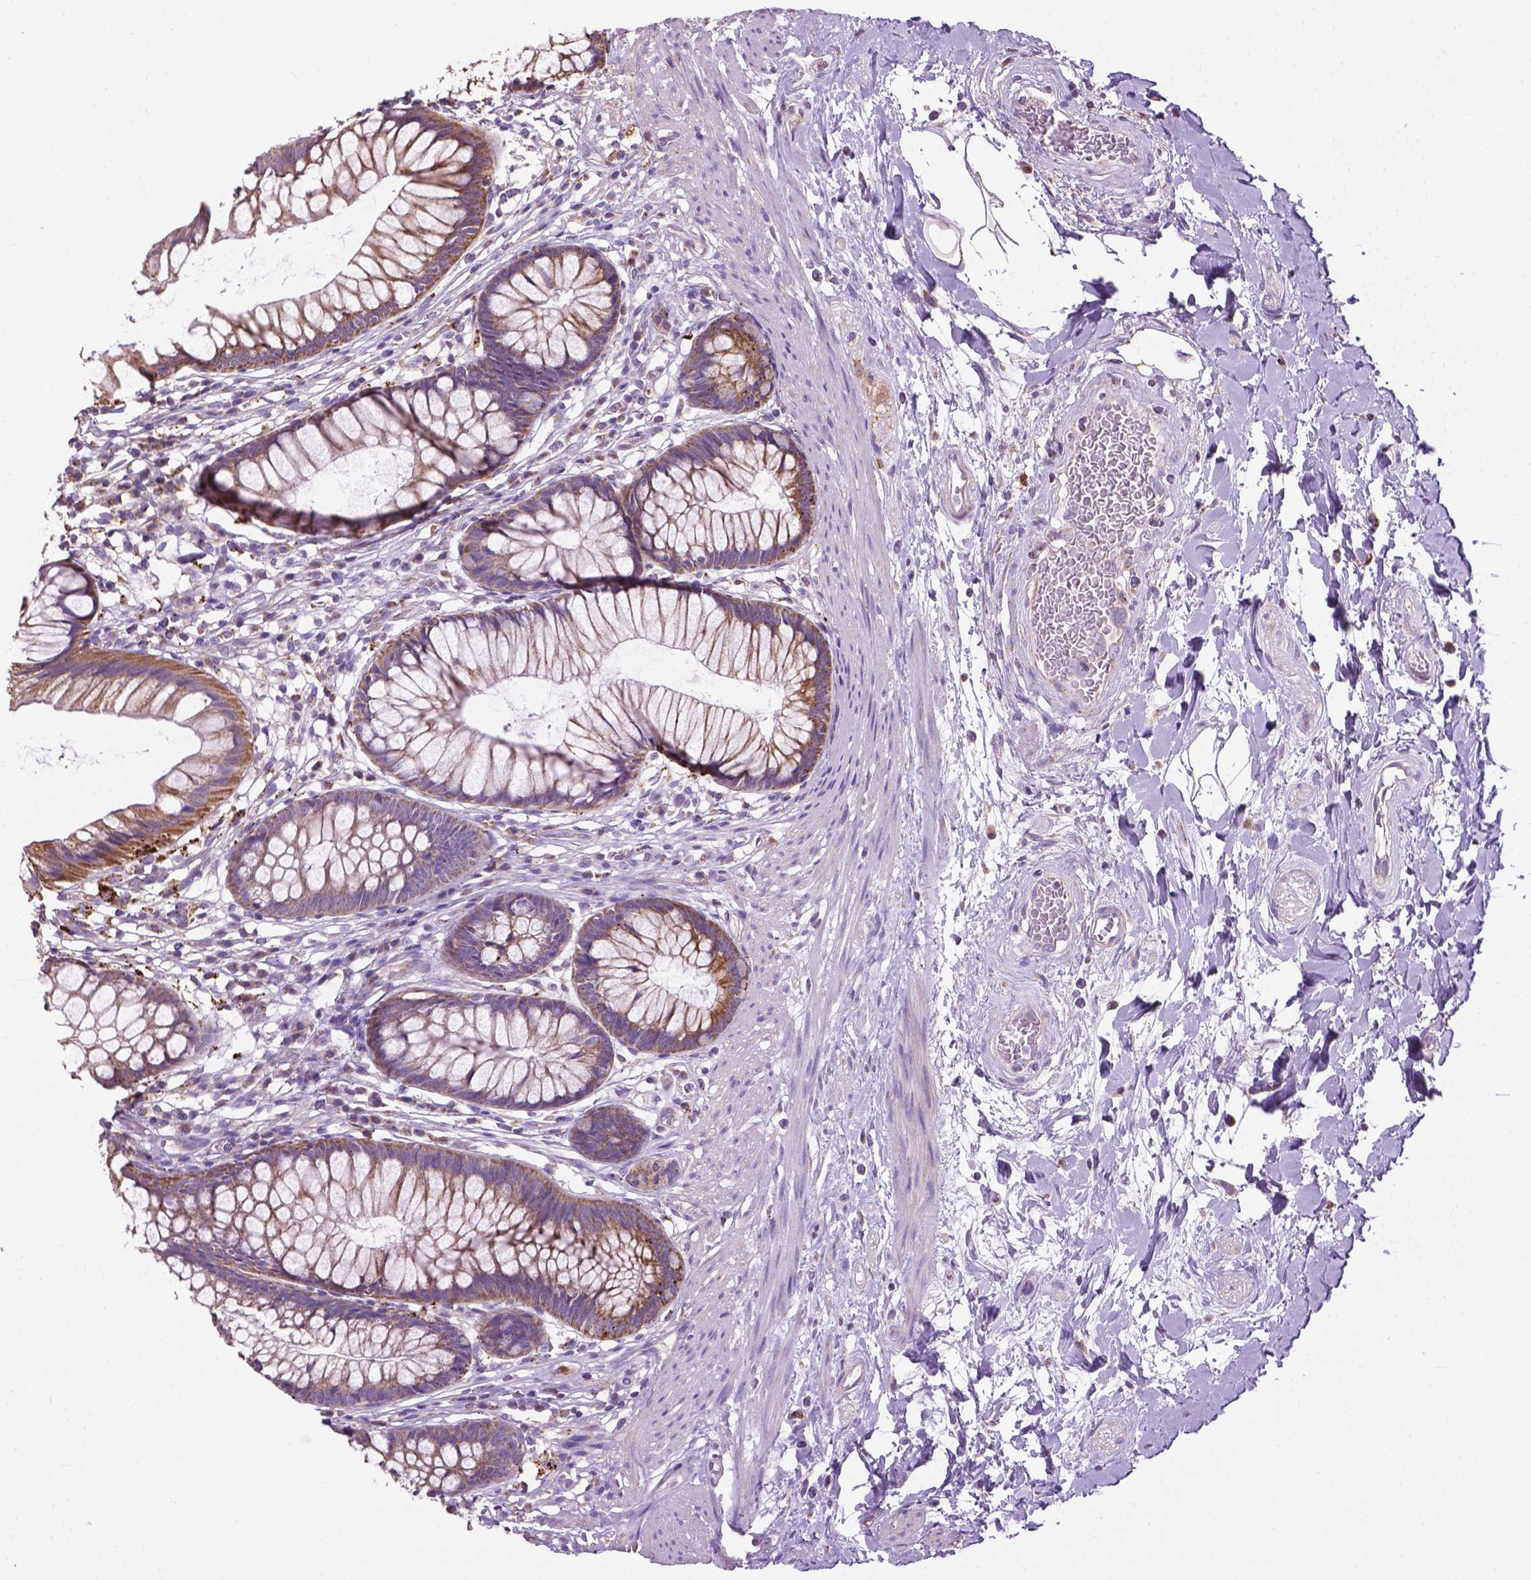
{"staining": {"intensity": "moderate", "quantity": ">75%", "location": "cytoplasmic/membranous"}, "tissue": "rectum", "cell_type": "Glandular cells", "image_type": "normal", "snomed": [{"axis": "morphology", "description": "Normal tissue, NOS"}, {"axis": "topography", "description": "Smooth muscle"}, {"axis": "topography", "description": "Rectum"}], "caption": "Protein expression analysis of benign human rectum reveals moderate cytoplasmic/membranous staining in approximately >75% of glandular cells.", "gene": "VDAC1", "patient": {"sex": "male", "age": 53}}